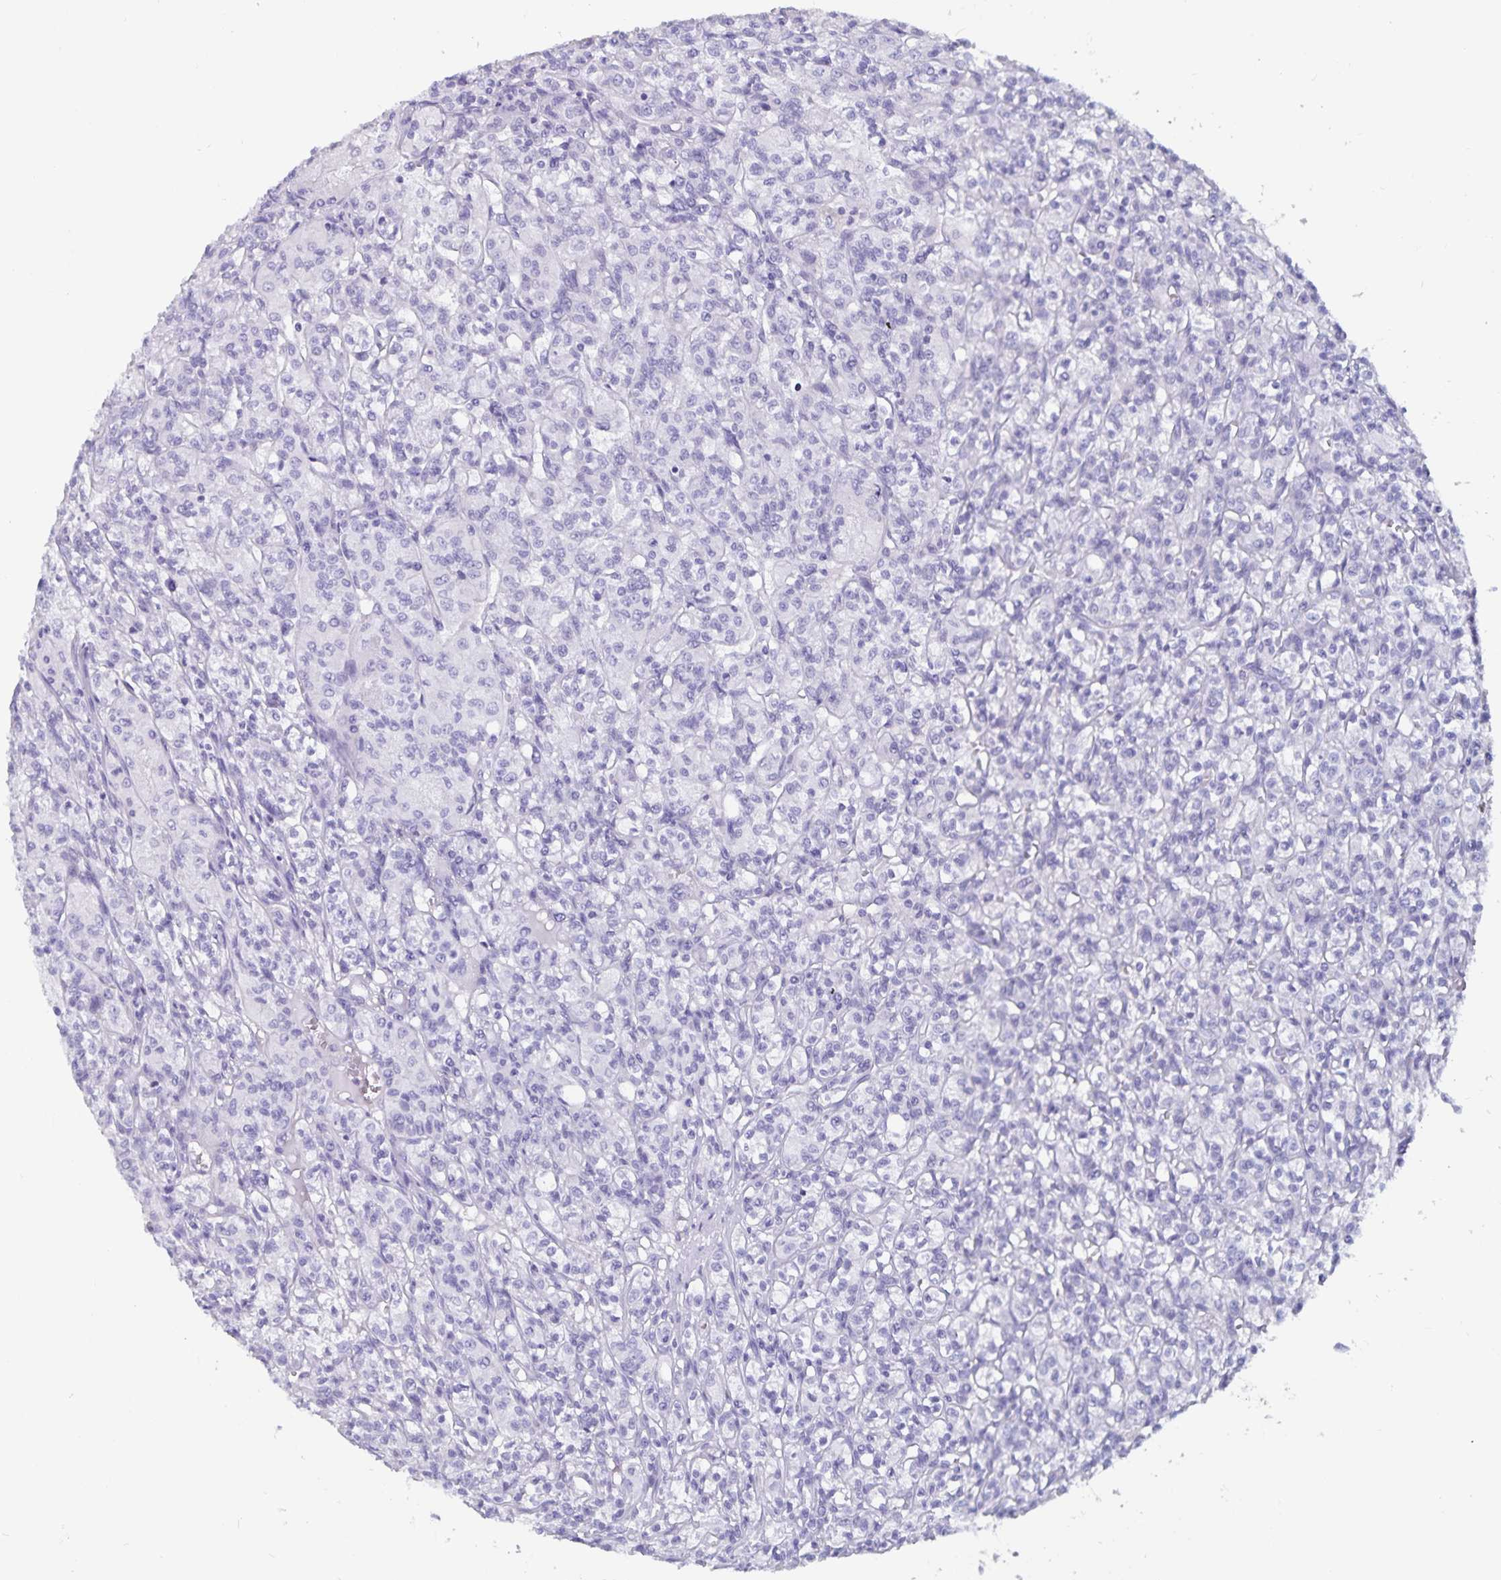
{"staining": {"intensity": "negative", "quantity": "none", "location": "none"}, "tissue": "renal cancer", "cell_type": "Tumor cells", "image_type": "cancer", "snomed": [{"axis": "morphology", "description": "Adenocarcinoma, NOS"}, {"axis": "topography", "description": "Kidney"}], "caption": "A micrograph of adenocarcinoma (renal) stained for a protein reveals no brown staining in tumor cells.", "gene": "GPR137", "patient": {"sex": "male", "age": 36}}